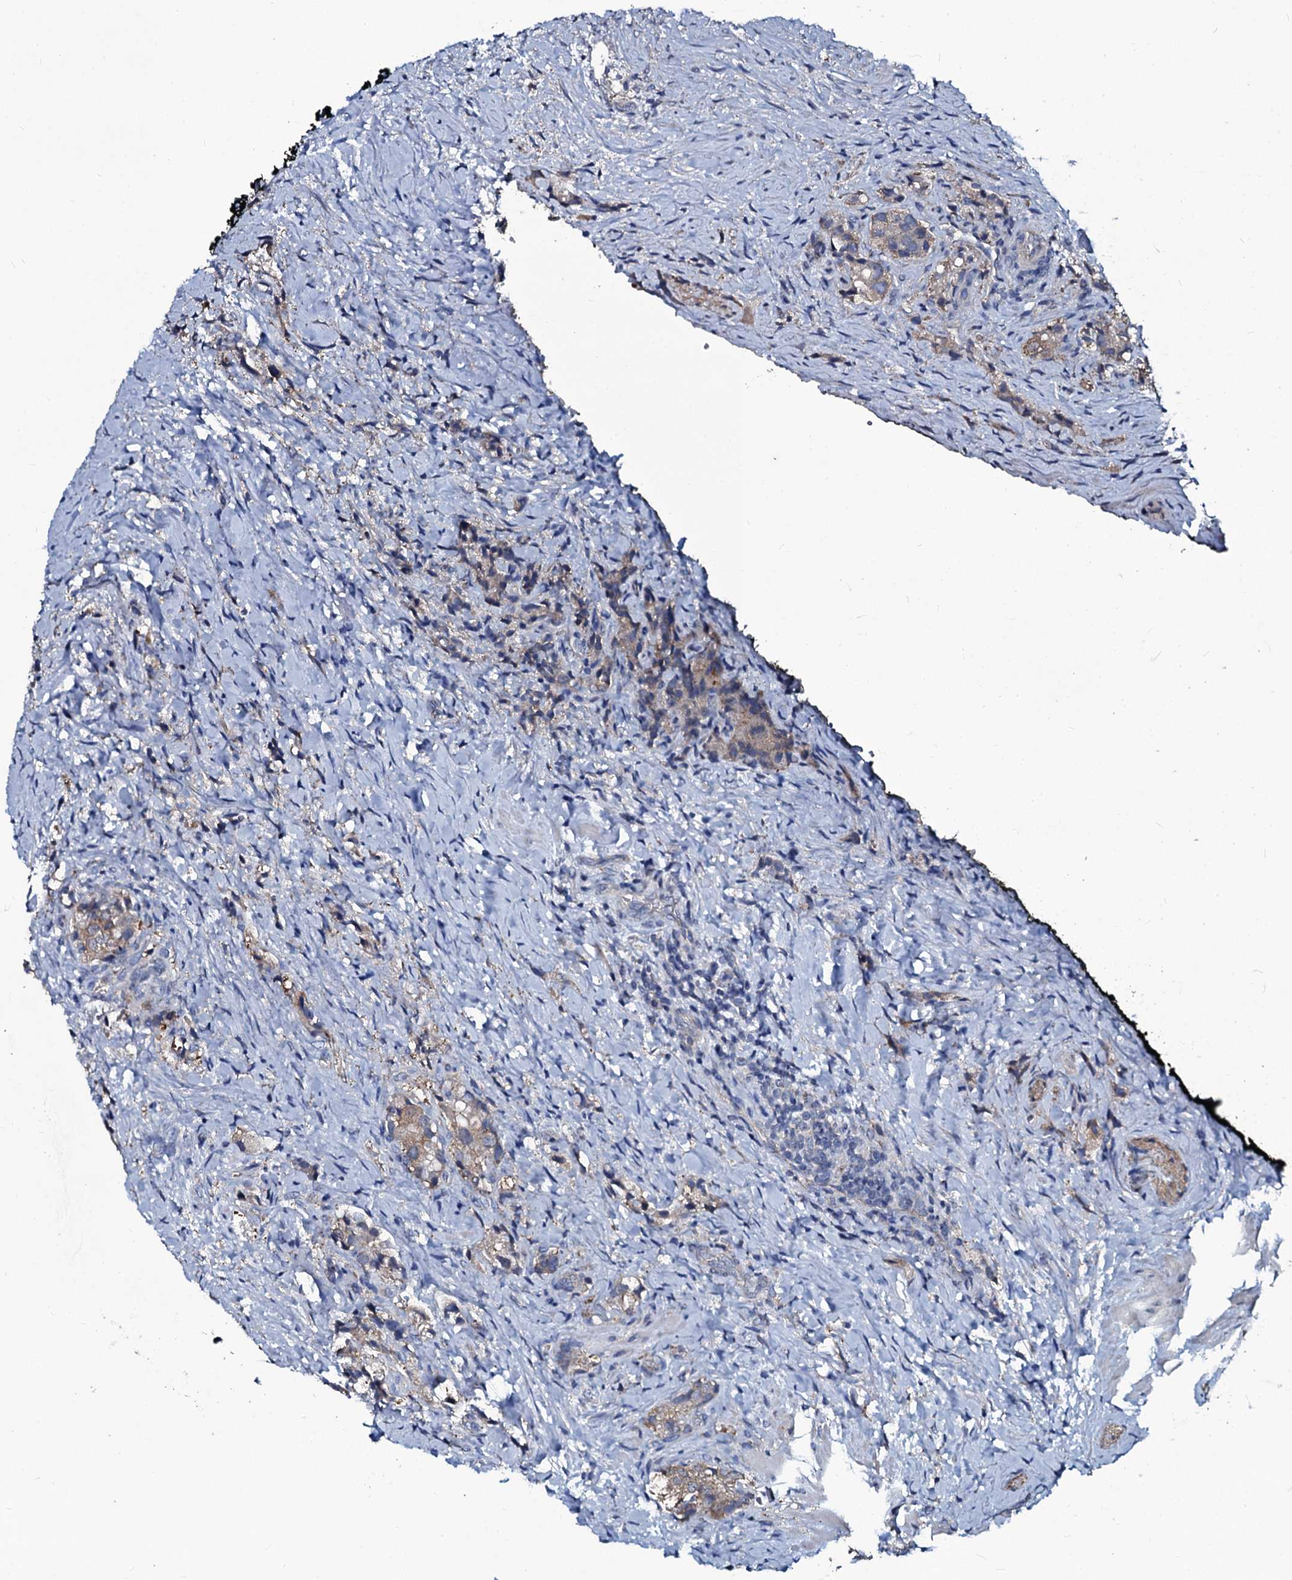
{"staining": {"intensity": "moderate", "quantity": ">75%", "location": "cytoplasmic/membranous"}, "tissue": "prostate cancer", "cell_type": "Tumor cells", "image_type": "cancer", "snomed": [{"axis": "morphology", "description": "Adenocarcinoma, High grade"}, {"axis": "topography", "description": "Prostate"}], "caption": "Prostate cancer stained with immunohistochemistry (IHC) reveals moderate cytoplasmic/membranous staining in about >75% of tumor cells.", "gene": "USPL1", "patient": {"sex": "male", "age": 65}}